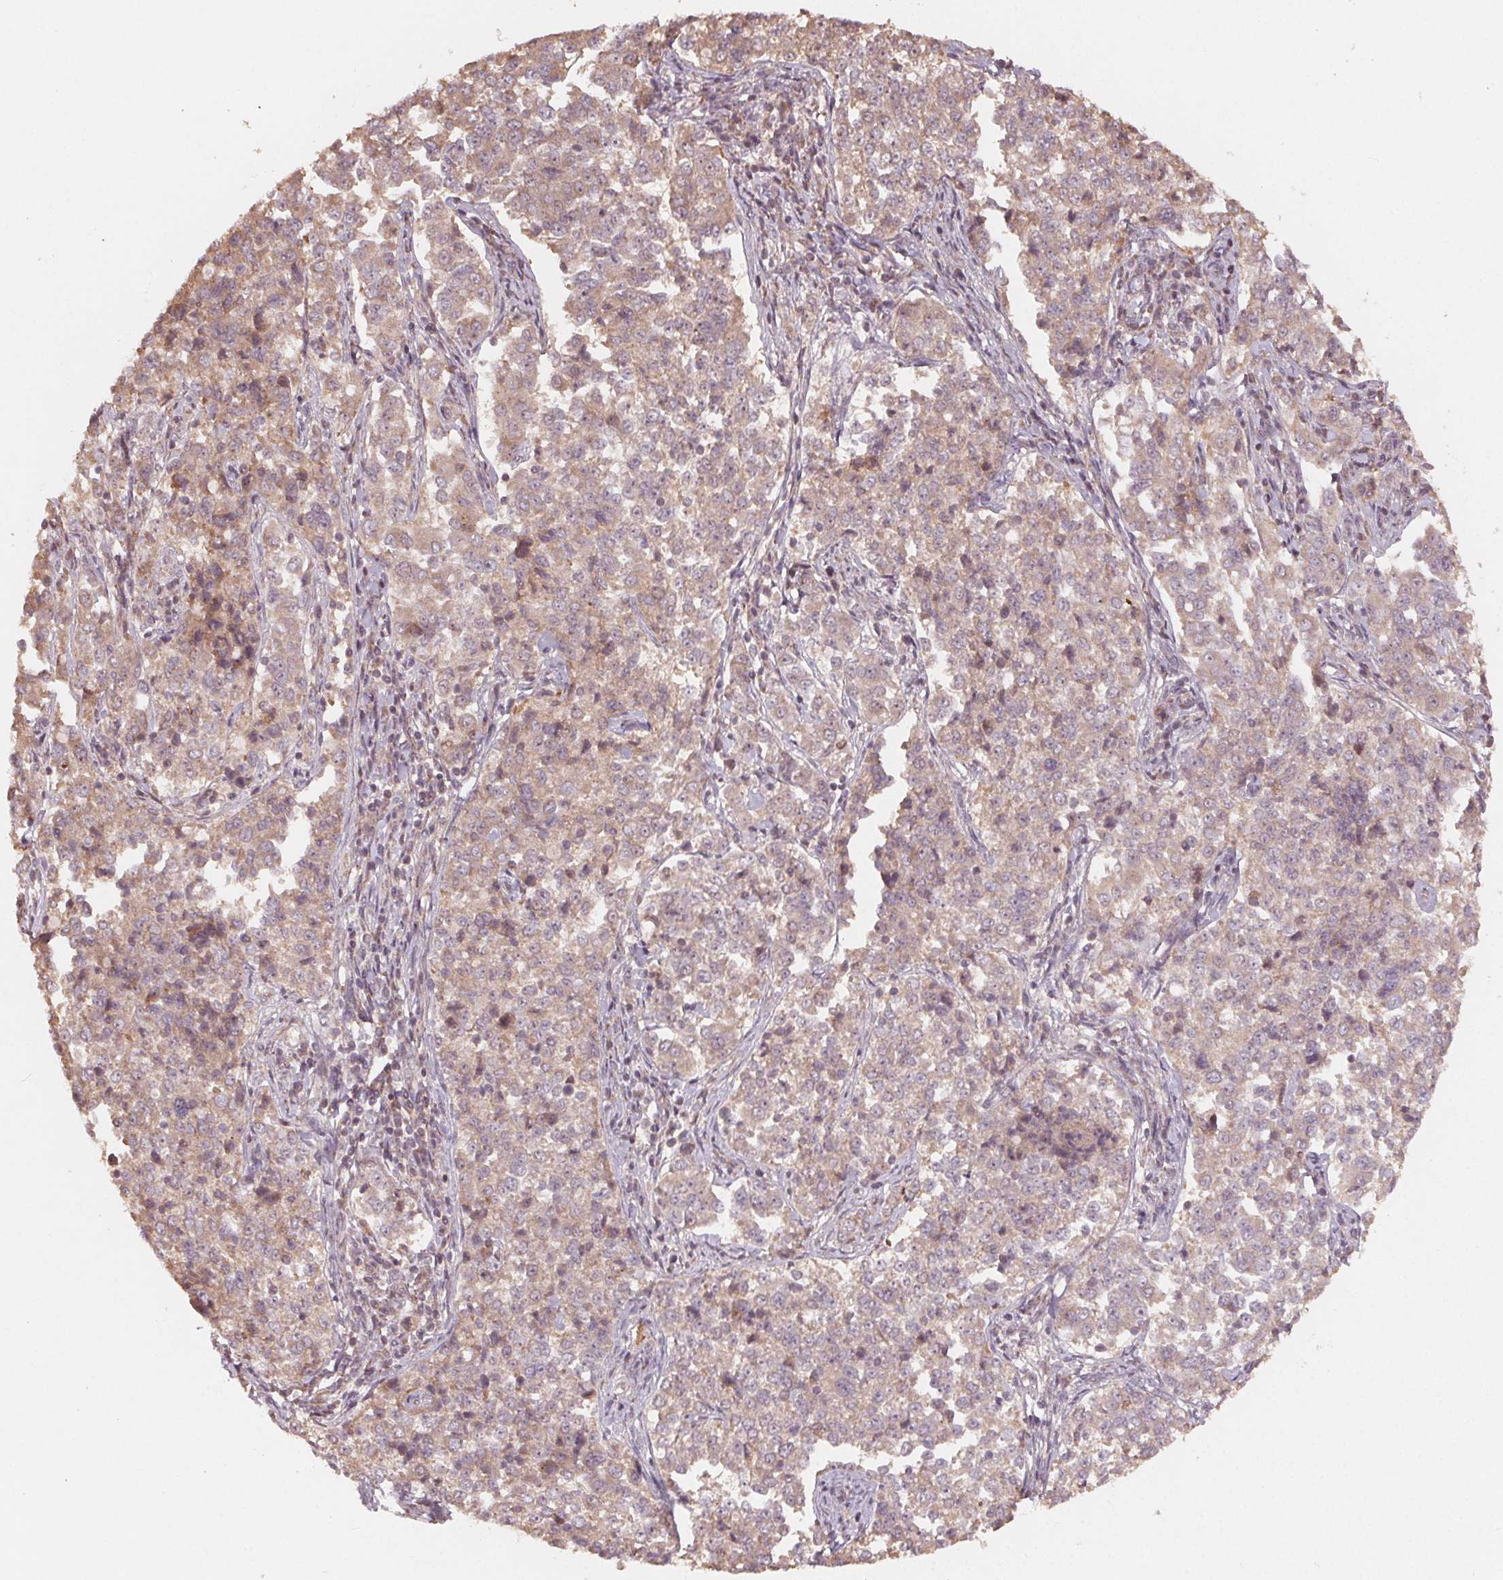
{"staining": {"intensity": "weak", "quantity": ">75%", "location": "cytoplasmic/membranous"}, "tissue": "endometrial cancer", "cell_type": "Tumor cells", "image_type": "cancer", "snomed": [{"axis": "morphology", "description": "Adenocarcinoma, NOS"}, {"axis": "topography", "description": "Endometrium"}], "caption": "An IHC image of neoplastic tissue is shown. Protein staining in brown labels weak cytoplasmic/membranous positivity in endometrial adenocarcinoma within tumor cells.", "gene": "WBP2", "patient": {"sex": "female", "age": 43}}